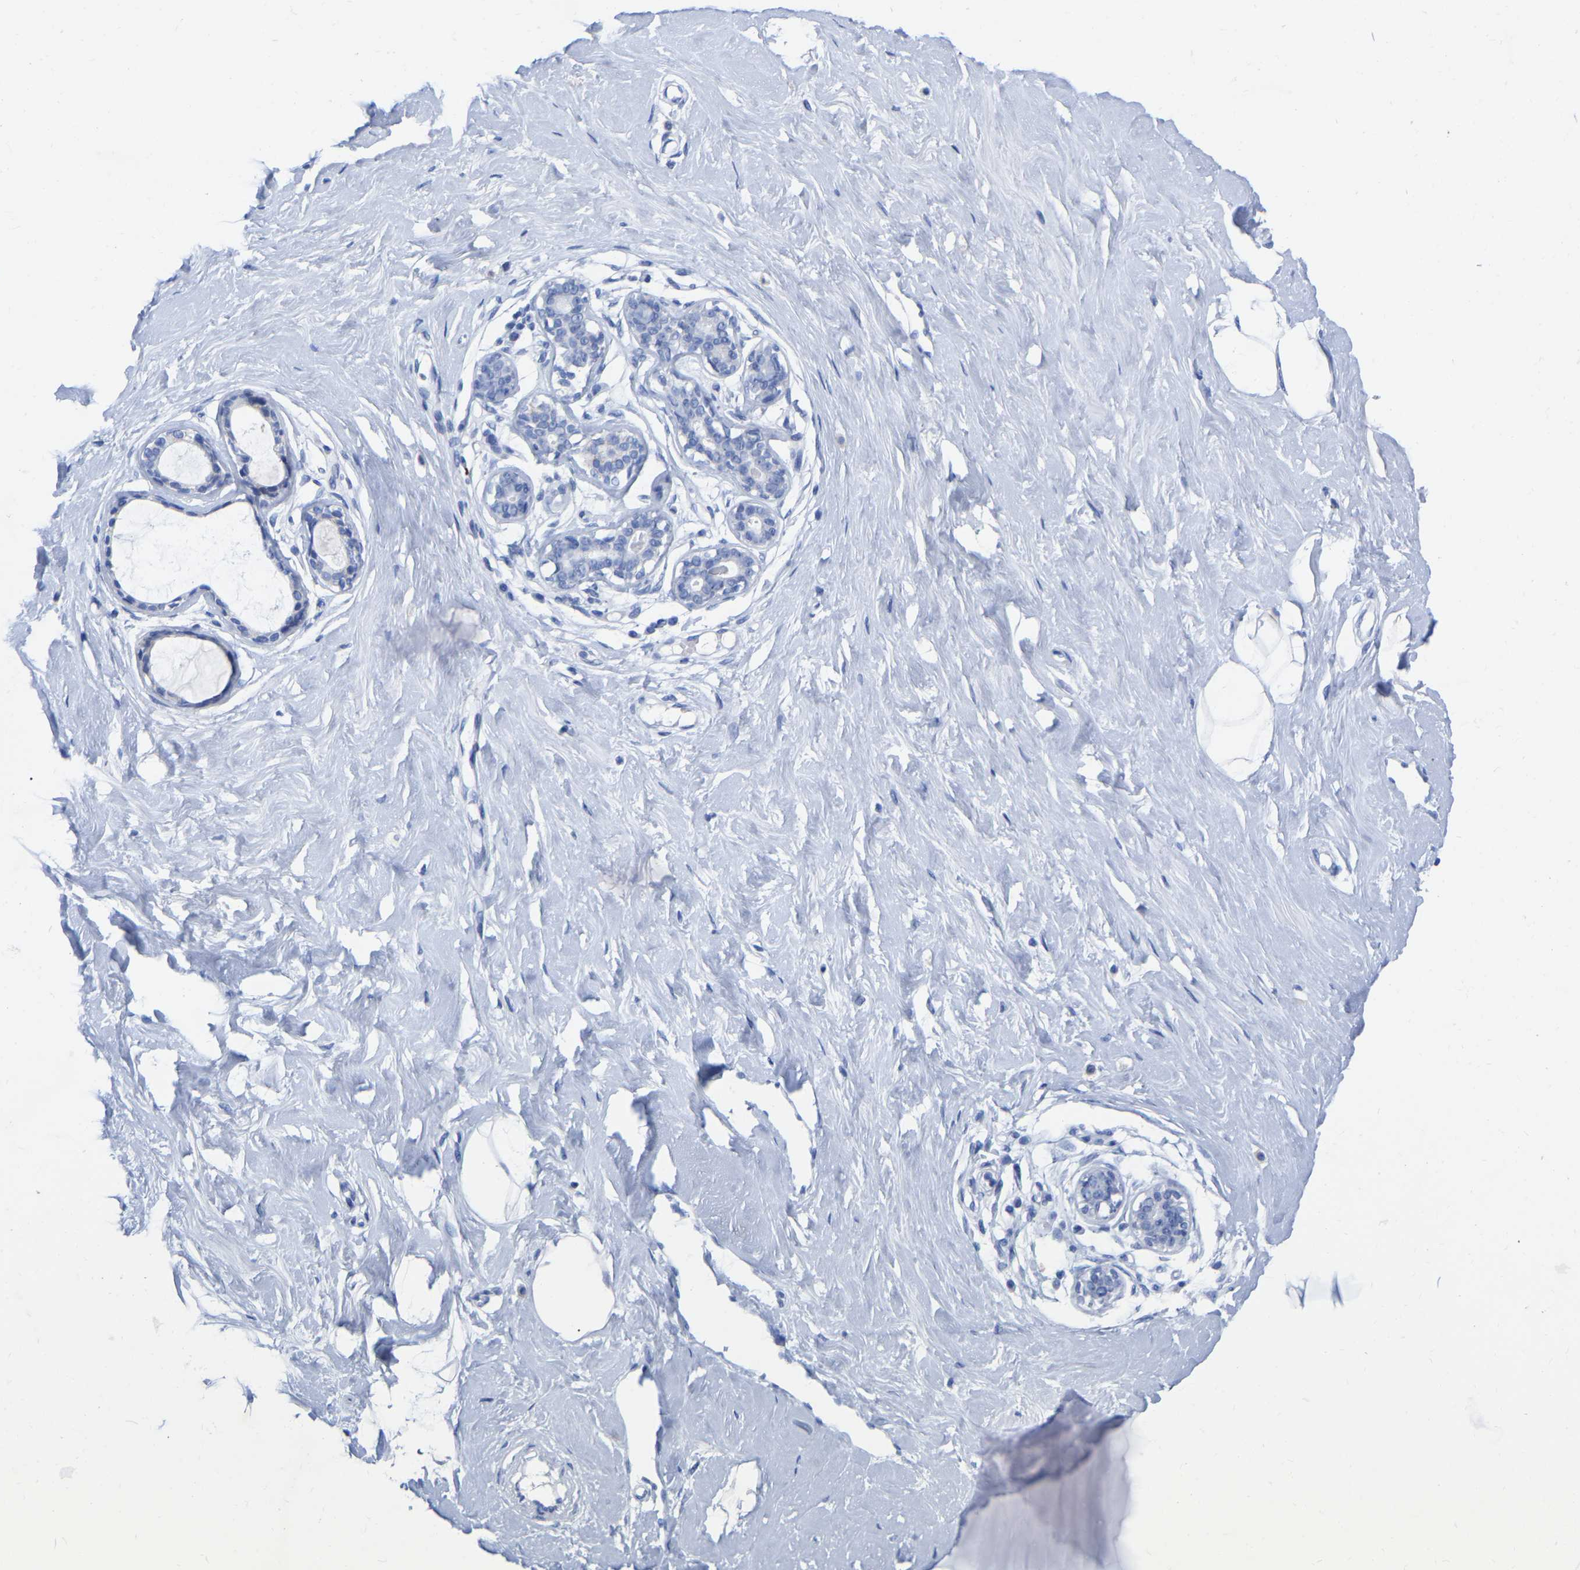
{"staining": {"intensity": "negative", "quantity": "none", "location": "none"}, "tissue": "breast", "cell_type": "Glandular cells", "image_type": "normal", "snomed": [{"axis": "morphology", "description": "Normal tissue, NOS"}, {"axis": "topography", "description": "Breast"}], "caption": "Immunohistochemistry of unremarkable breast shows no expression in glandular cells. (Stains: DAB immunohistochemistry with hematoxylin counter stain, Microscopy: brightfield microscopy at high magnification).", "gene": "ZNF629", "patient": {"sex": "female", "age": 23}}